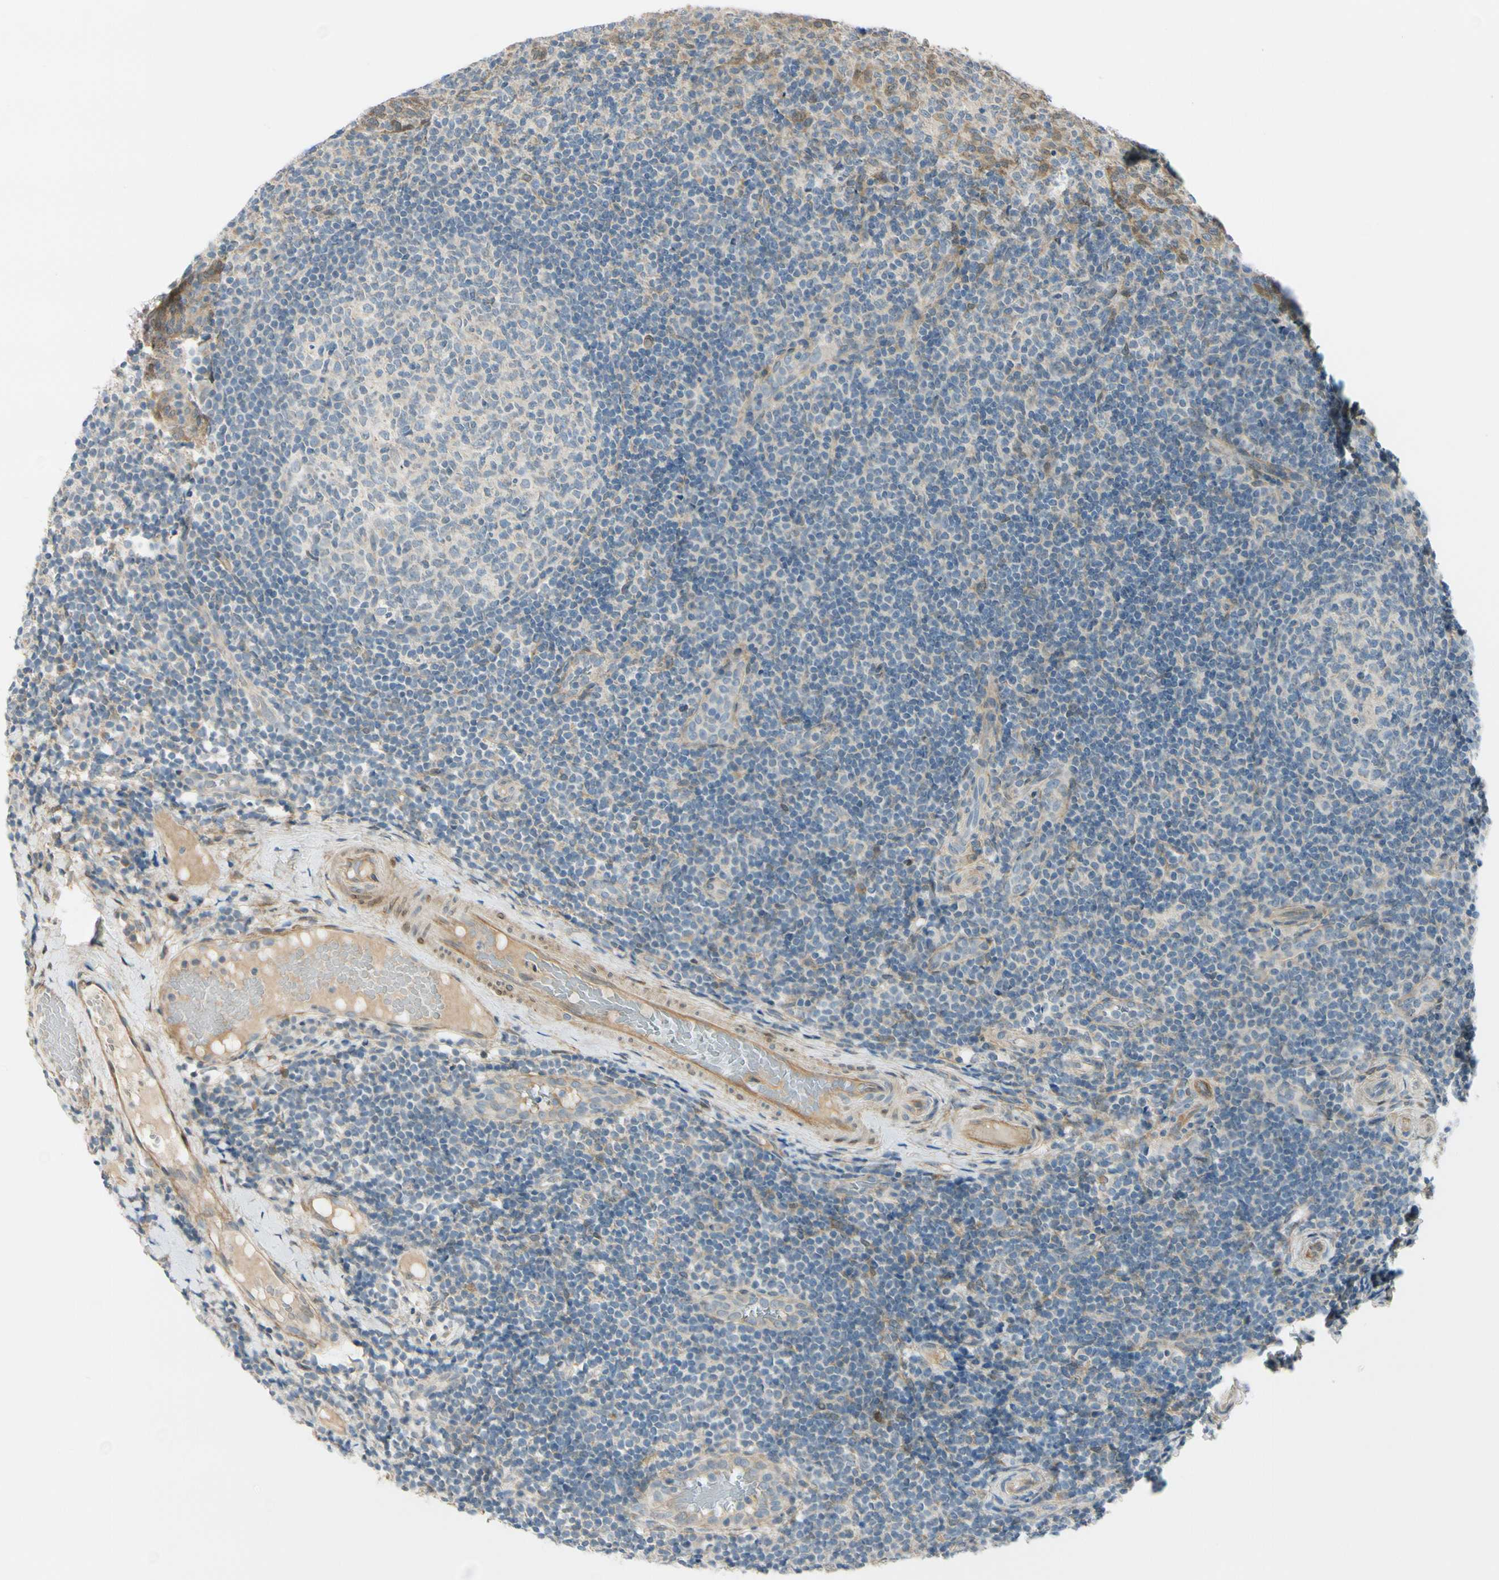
{"staining": {"intensity": "negative", "quantity": "none", "location": "none"}, "tissue": "tonsil", "cell_type": "Germinal center cells", "image_type": "normal", "snomed": [{"axis": "morphology", "description": "Normal tissue, NOS"}, {"axis": "topography", "description": "Tonsil"}], "caption": "Unremarkable tonsil was stained to show a protein in brown. There is no significant positivity in germinal center cells. (DAB immunohistochemistry visualized using brightfield microscopy, high magnification).", "gene": "FHL2", "patient": {"sex": "female", "age": 19}}